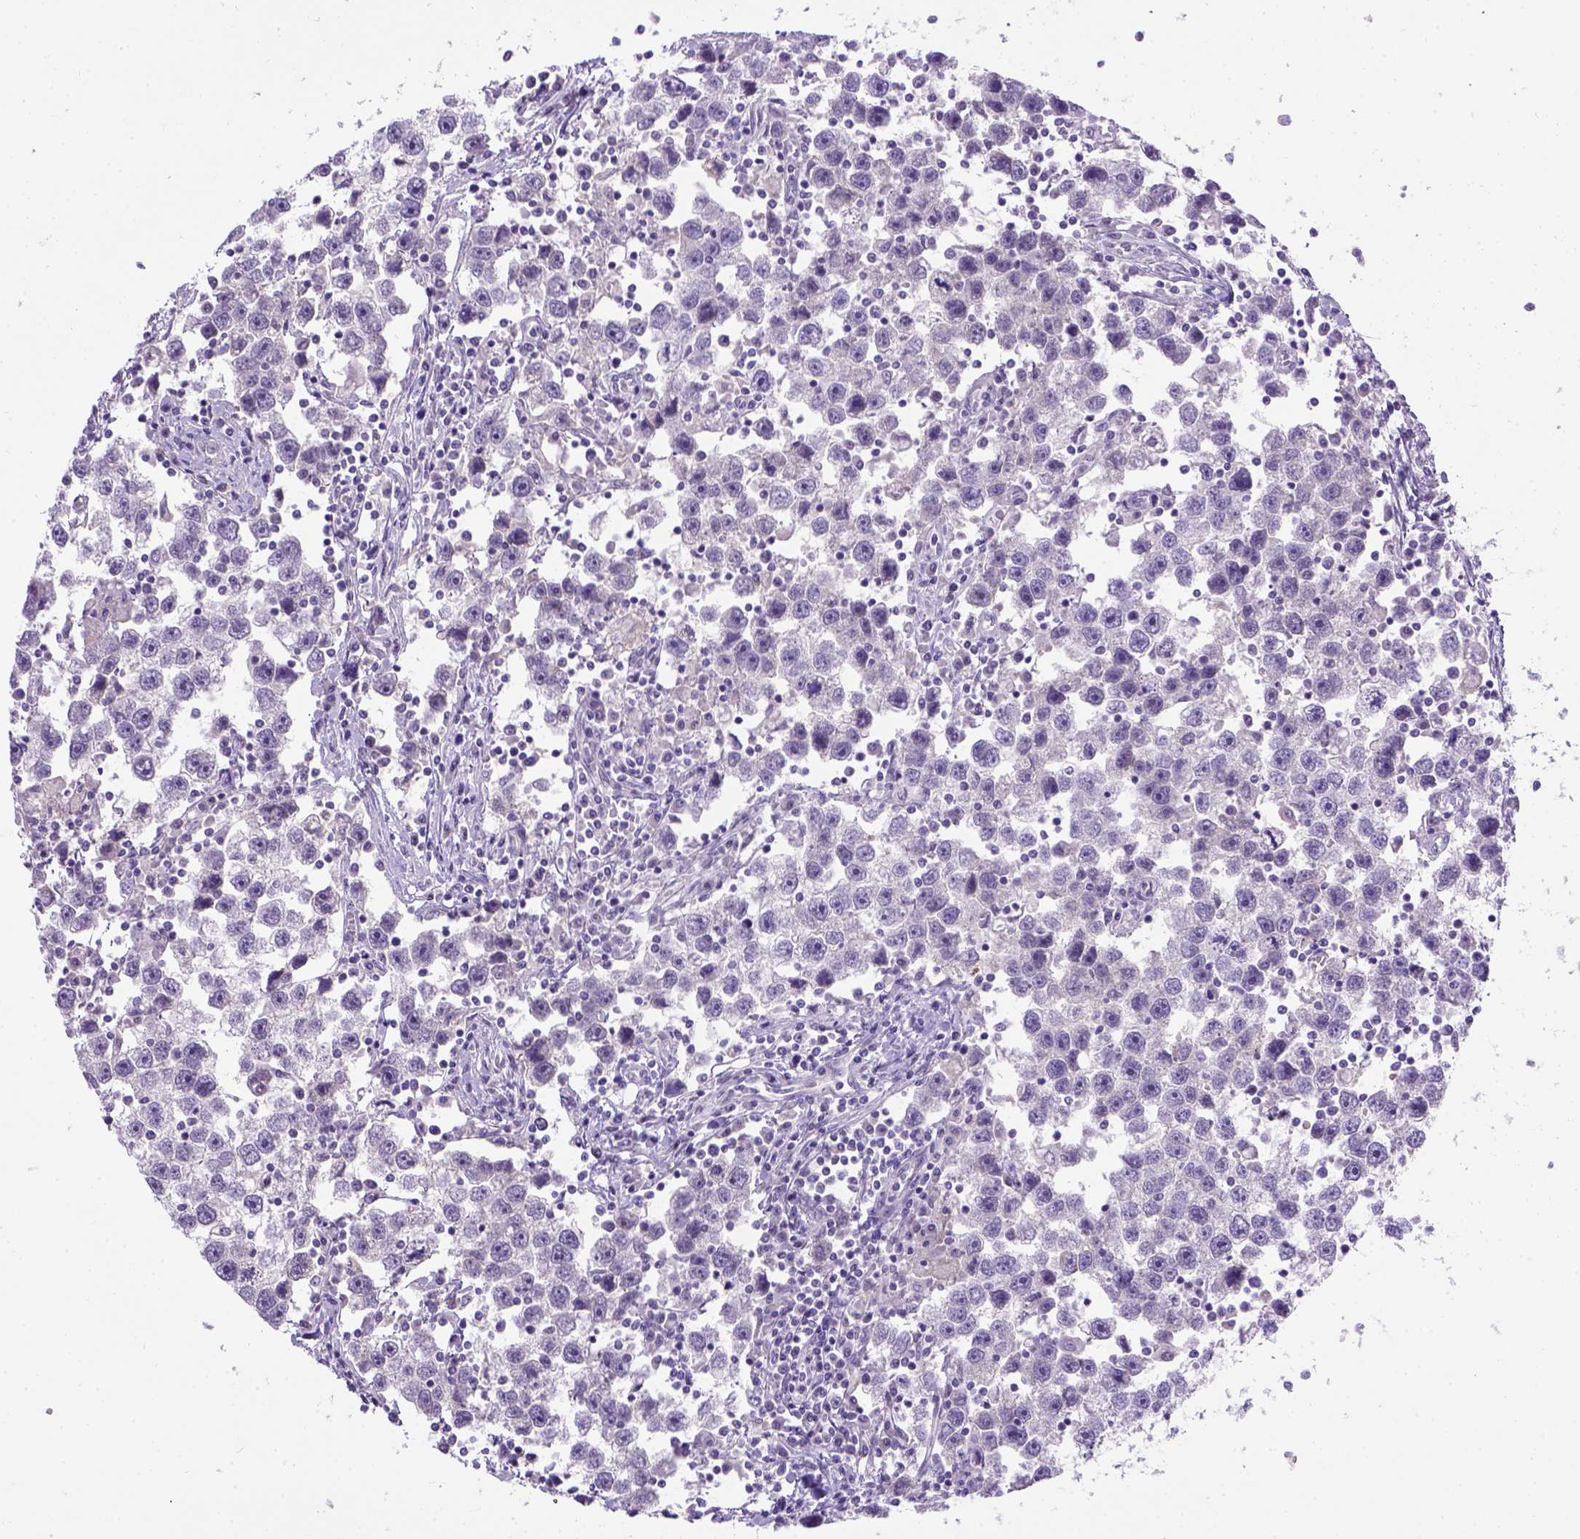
{"staining": {"intensity": "negative", "quantity": "none", "location": "none"}, "tissue": "testis cancer", "cell_type": "Tumor cells", "image_type": "cancer", "snomed": [{"axis": "morphology", "description": "Seminoma, NOS"}, {"axis": "topography", "description": "Testis"}], "caption": "Photomicrograph shows no protein staining in tumor cells of testis seminoma tissue.", "gene": "CDH1", "patient": {"sex": "male", "age": 30}}